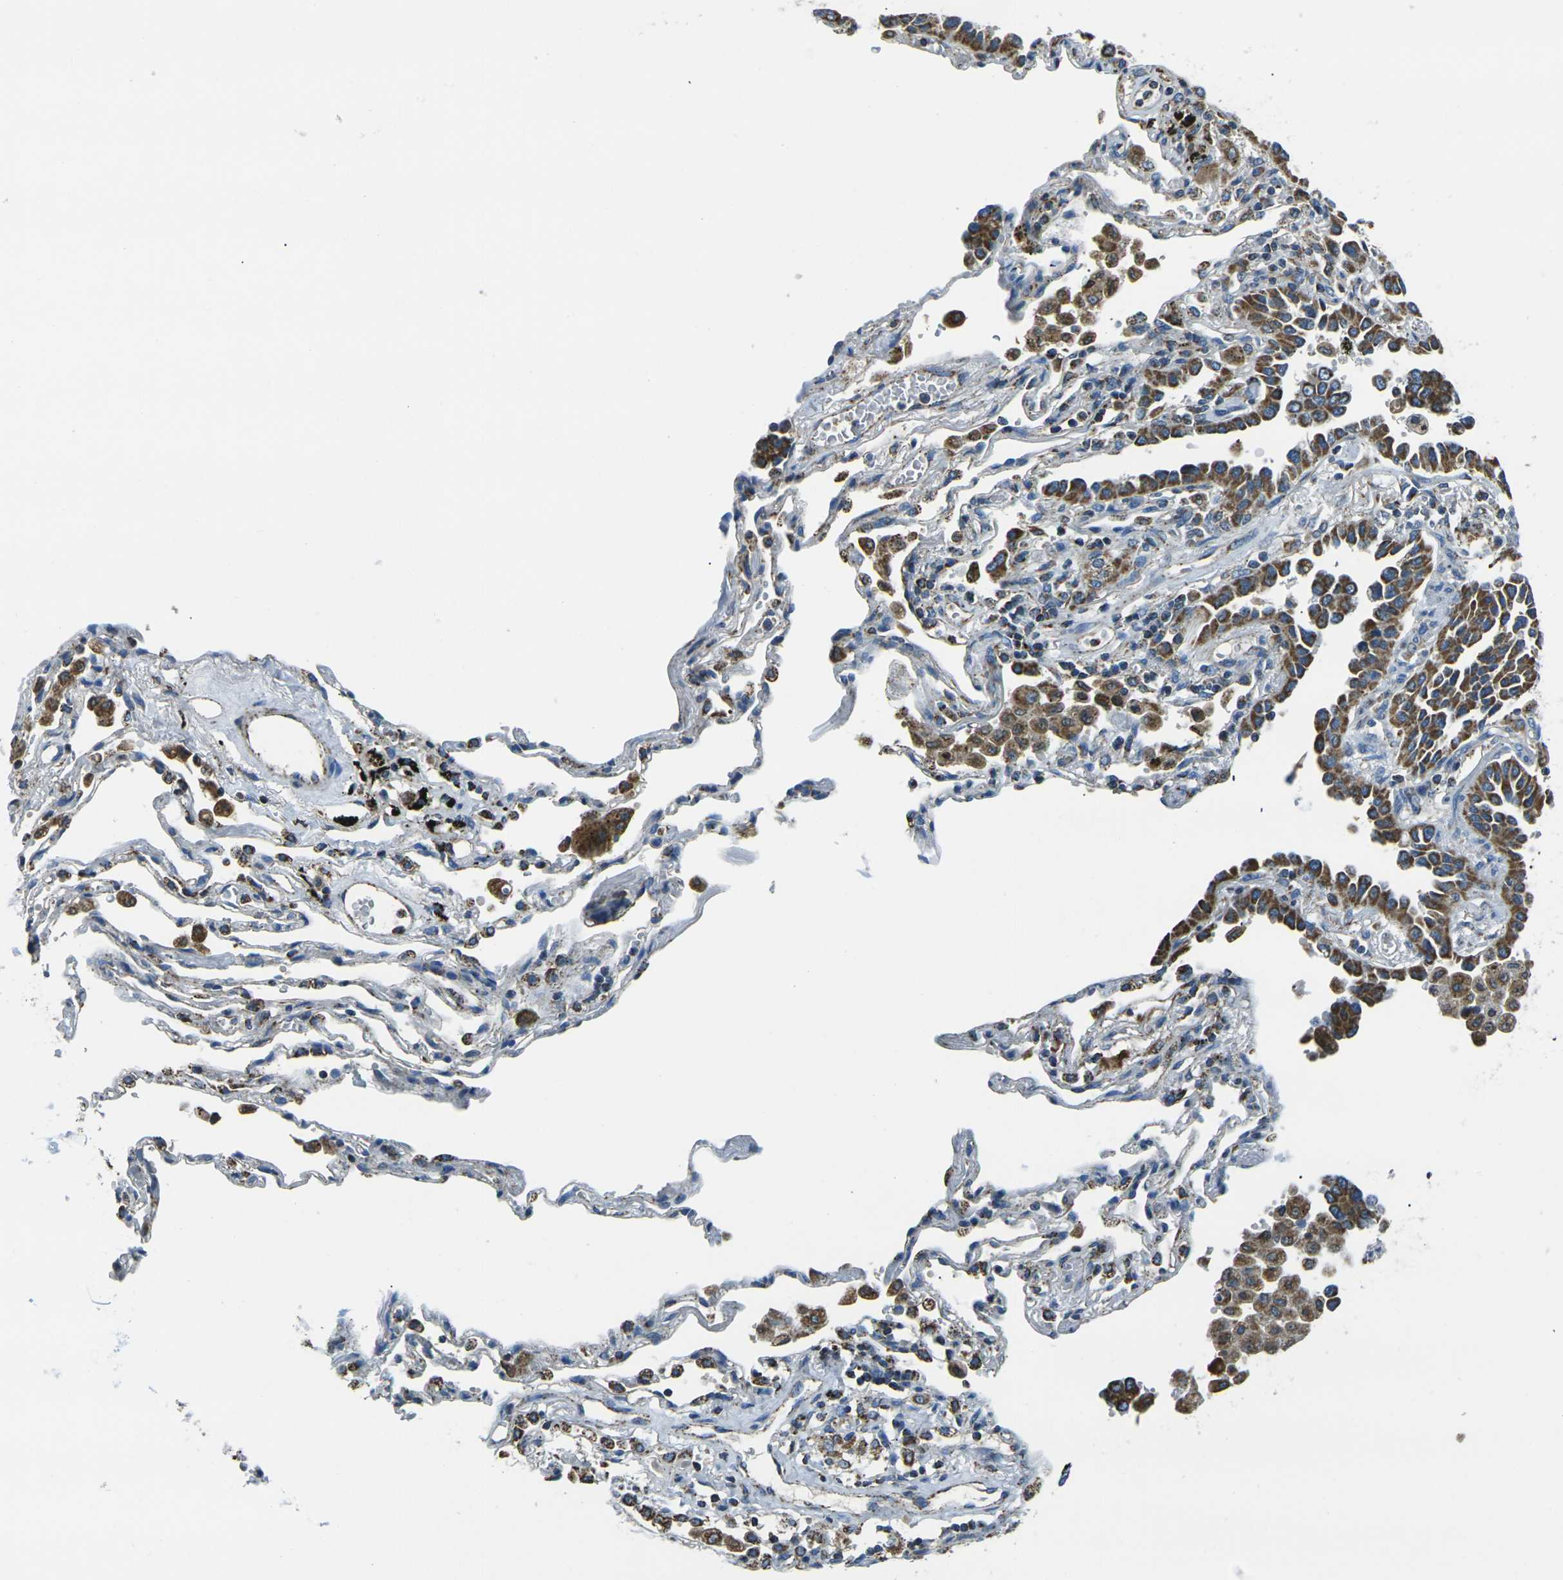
{"staining": {"intensity": "strong", "quantity": ">75%", "location": "cytoplasmic/membranous"}, "tissue": "lung cancer", "cell_type": "Tumor cells", "image_type": "cancer", "snomed": [{"axis": "morphology", "description": "Normal tissue, NOS"}, {"axis": "morphology", "description": "Adenocarcinoma, NOS"}, {"axis": "topography", "description": "Lung"}], "caption": "The micrograph shows staining of adenocarcinoma (lung), revealing strong cytoplasmic/membranous protein positivity (brown color) within tumor cells.", "gene": "IRF3", "patient": {"sex": "male", "age": 59}}